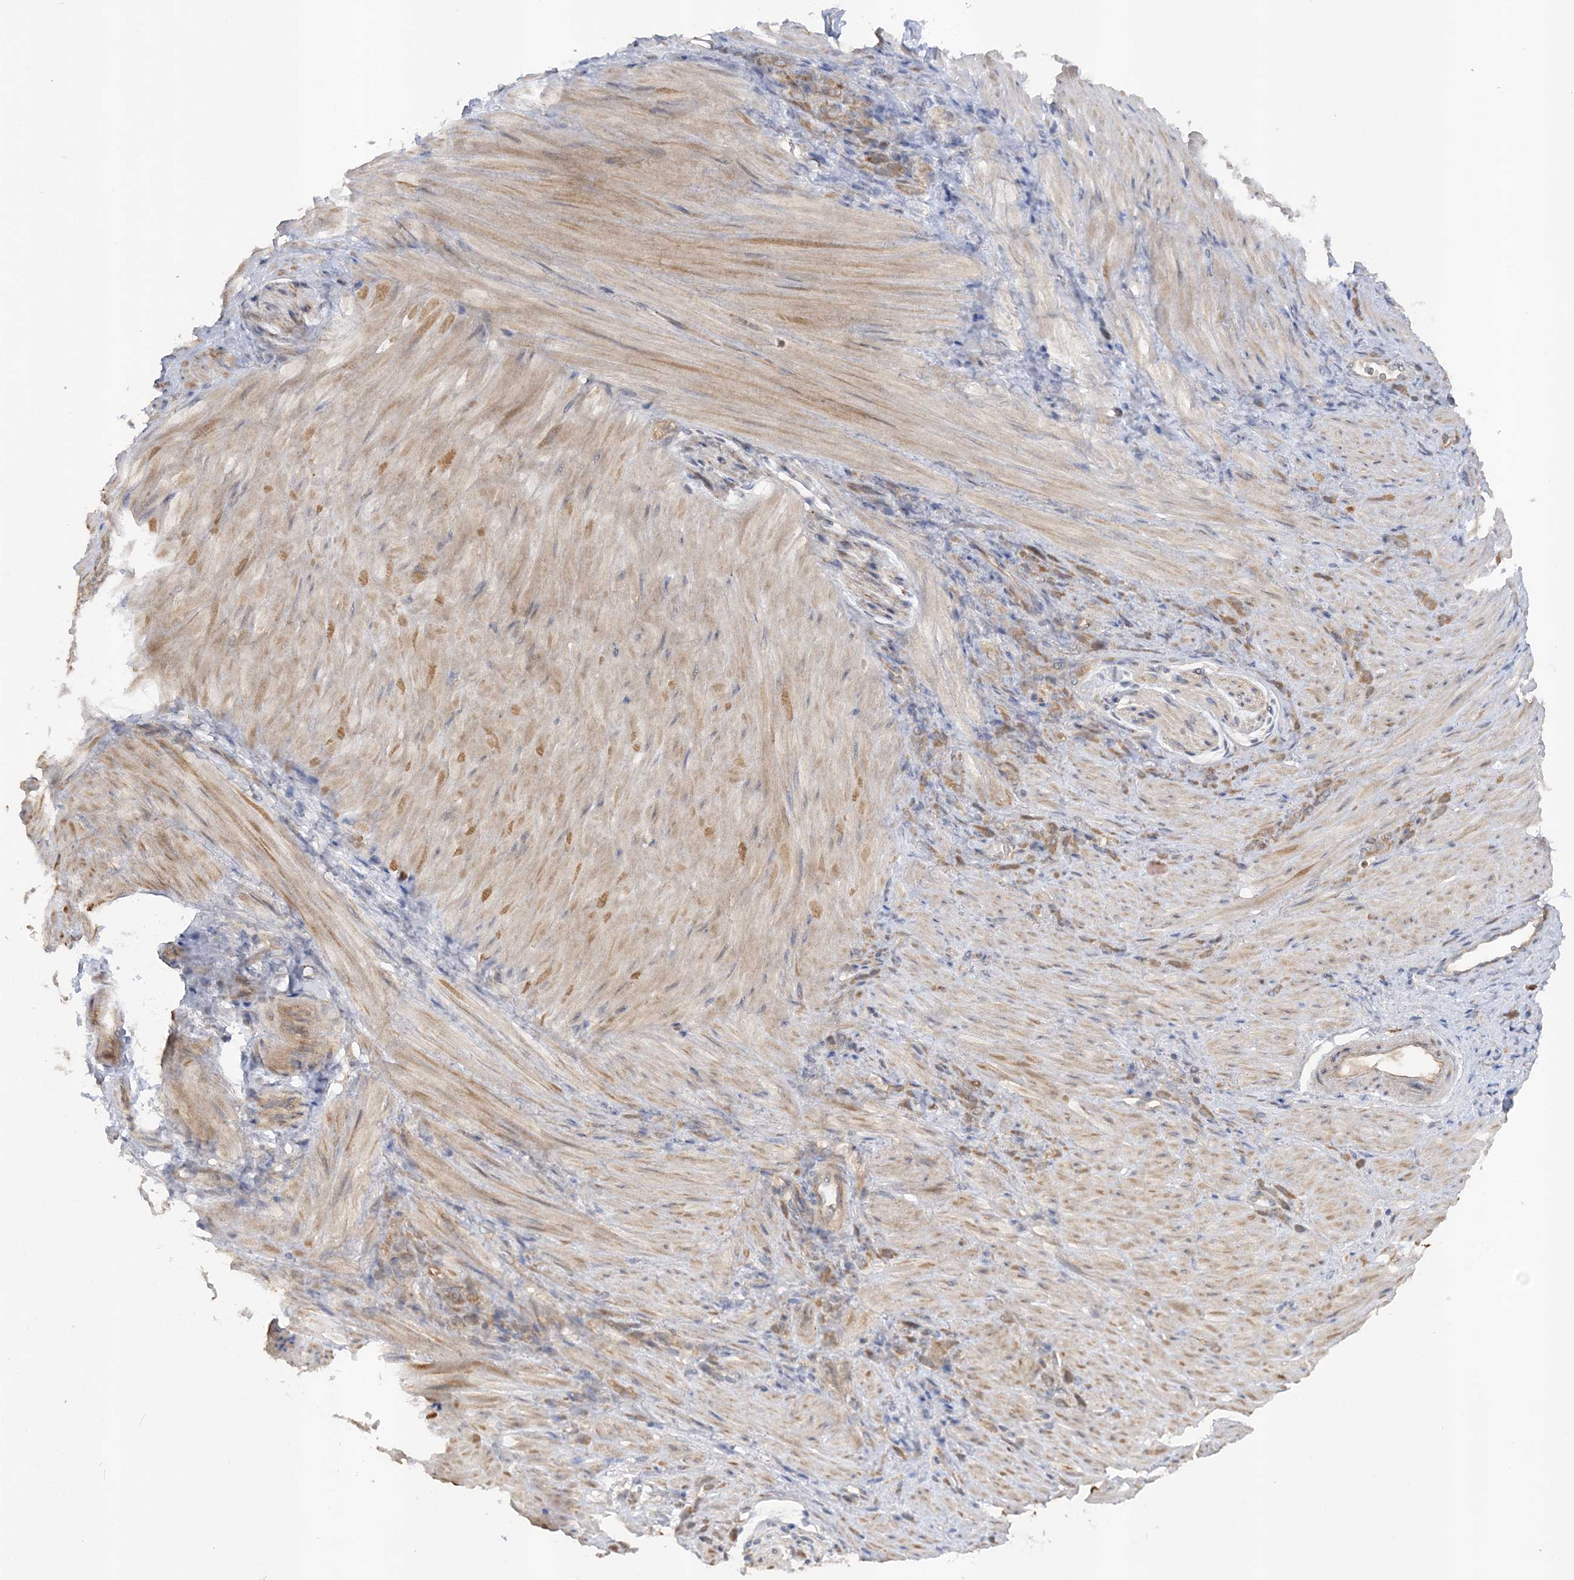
{"staining": {"intensity": "moderate", "quantity": ">75%", "location": "cytoplasmic/membranous"}, "tissue": "stomach cancer", "cell_type": "Tumor cells", "image_type": "cancer", "snomed": [{"axis": "morphology", "description": "Normal tissue, NOS"}, {"axis": "morphology", "description": "Adenocarcinoma, NOS"}, {"axis": "topography", "description": "Stomach"}], "caption": "Immunohistochemical staining of human stomach cancer (adenocarcinoma) exhibits moderate cytoplasmic/membranous protein positivity in about >75% of tumor cells. The protein of interest is stained brown, and the nuclei are stained in blue (DAB (3,3'-diaminobenzidine) IHC with brightfield microscopy, high magnification).", "gene": "MMADHC", "patient": {"sex": "male", "age": 82}}